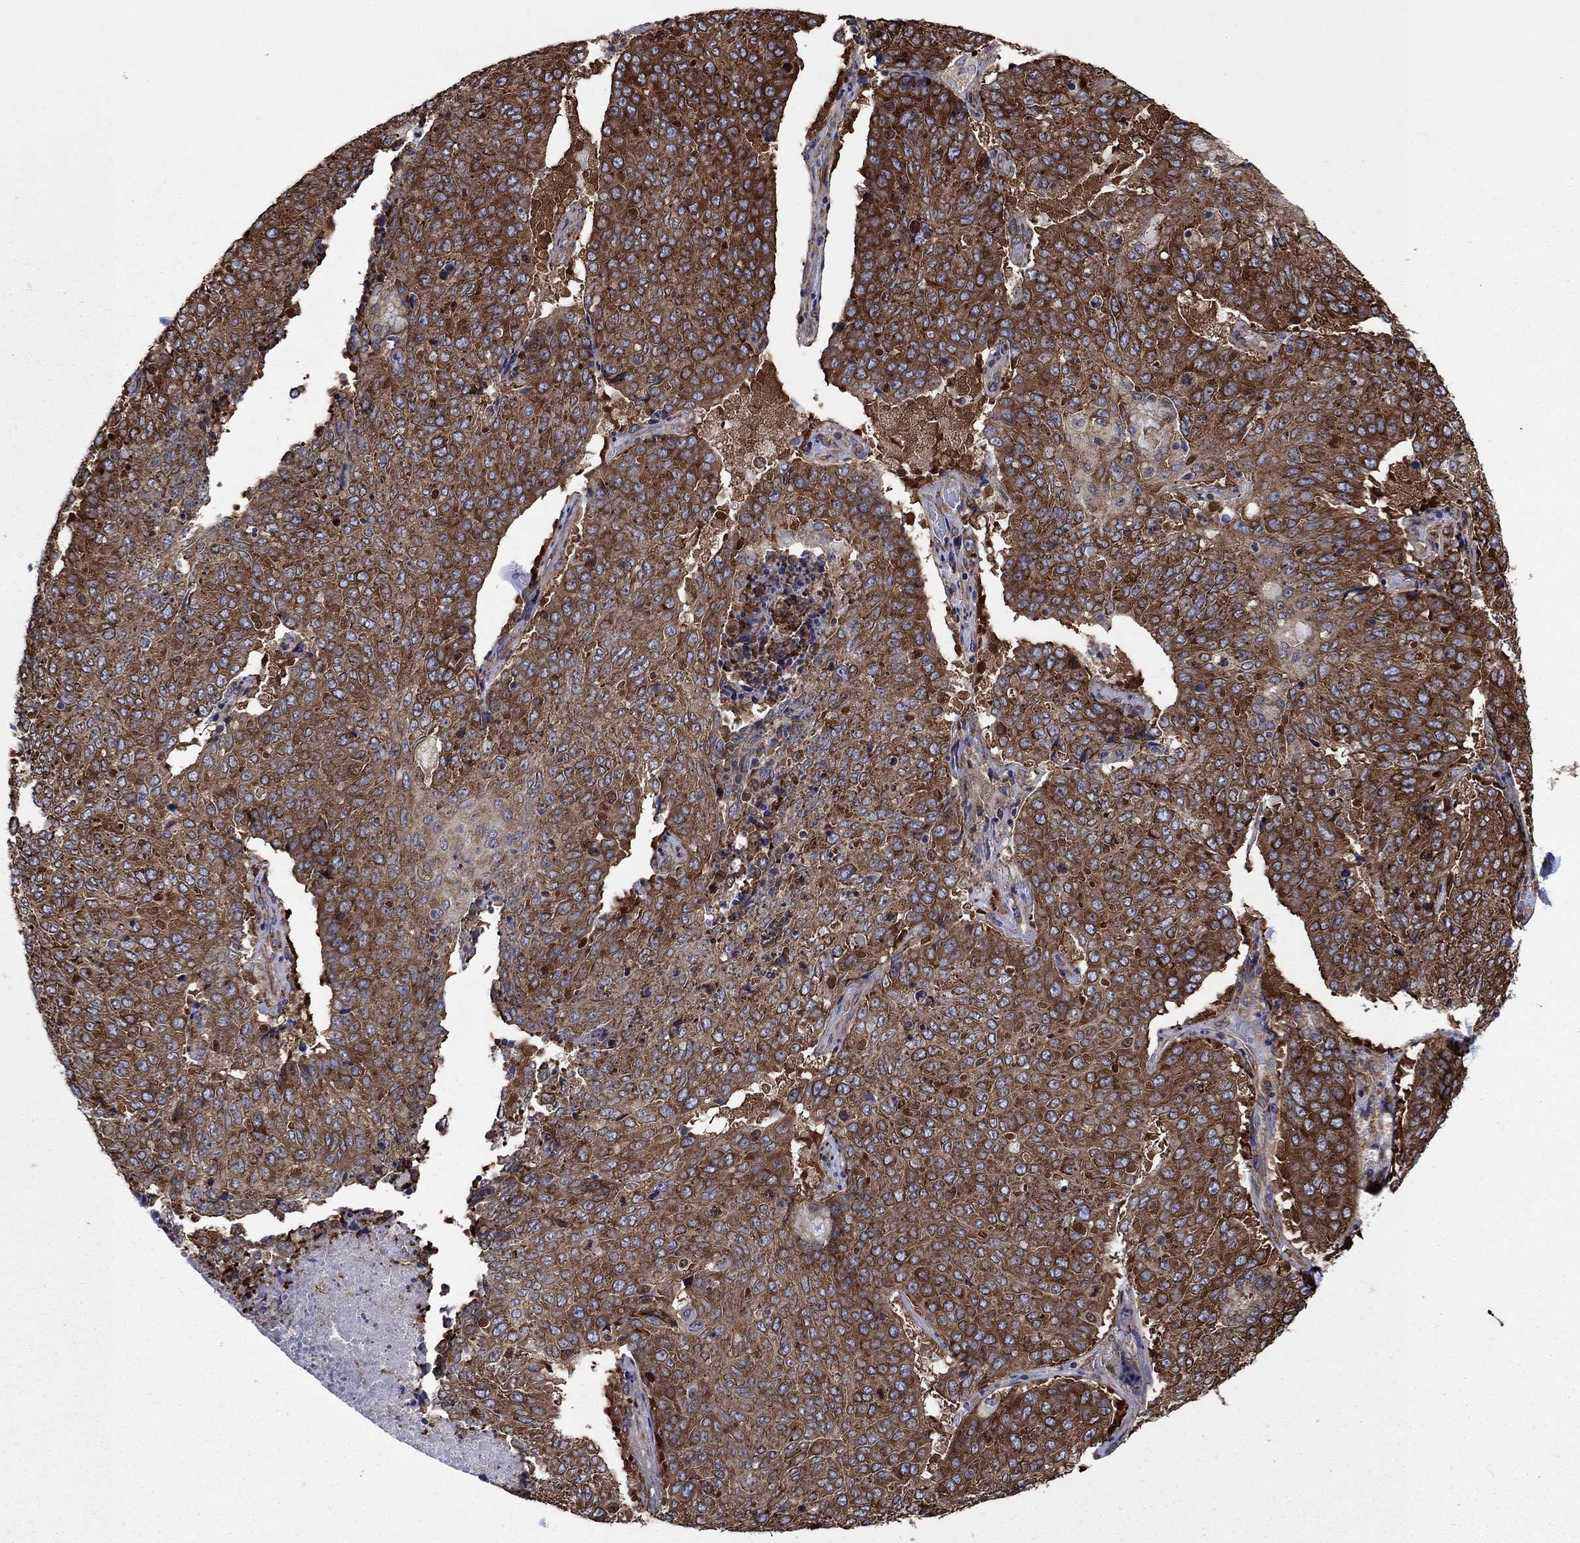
{"staining": {"intensity": "strong", "quantity": ">75%", "location": "cytoplasmic/membranous"}, "tissue": "lung cancer", "cell_type": "Tumor cells", "image_type": "cancer", "snomed": [{"axis": "morphology", "description": "Normal tissue, NOS"}, {"axis": "morphology", "description": "Squamous cell carcinoma, NOS"}, {"axis": "topography", "description": "Bronchus"}, {"axis": "topography", "description": "Lung"}], "caption": "This image reveals IHC staining of human squamous cell carcinoma (lung), with high strong cytoplasmic/membranous expression in about >75% of tumor cells.", "gene": "YBX1", "patient": {"sex": "male", "age": 64}}